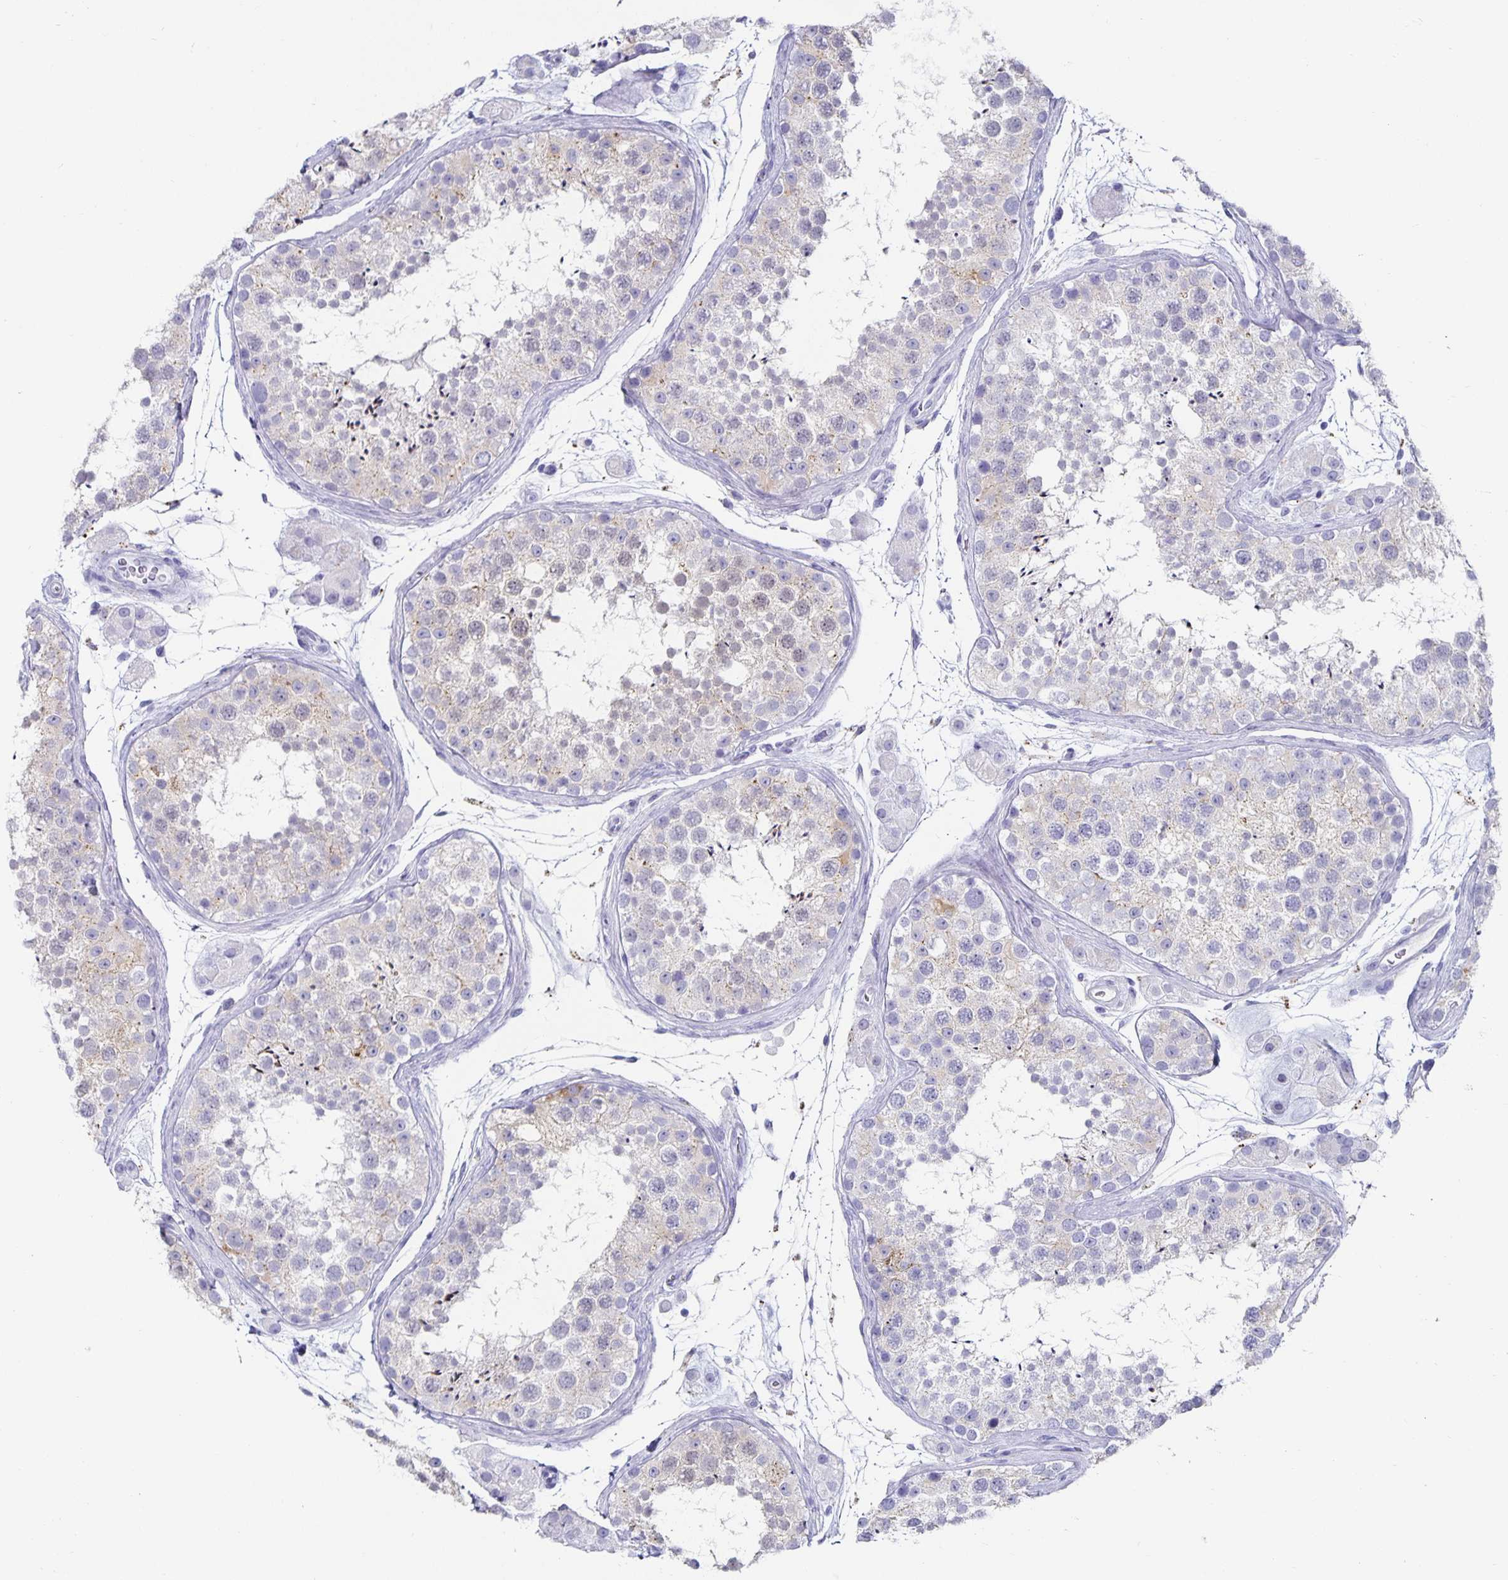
{"staining": {"intensity": "weak", "quantity": "25%-75%", "location": "cytoplasmic/membranous"}, "tissue": "testis", "cell_type": "Cells in seminiferous ducts", "image_type": "normal", "snomed": [{"axis": "morphology", "description": "Normal tissue, NOS"}, {"axis": "topography", "description": "Testis"}], "caption": "A high-resolution photomicrograph shows IHC staining of unremarkable testis, which shows weak cytoplasmic/membranous expression in about 25%-75% of cells in seminiferous ducts.", "gene": "CHGA", "patient": {"sex": "male", "age": 41}}